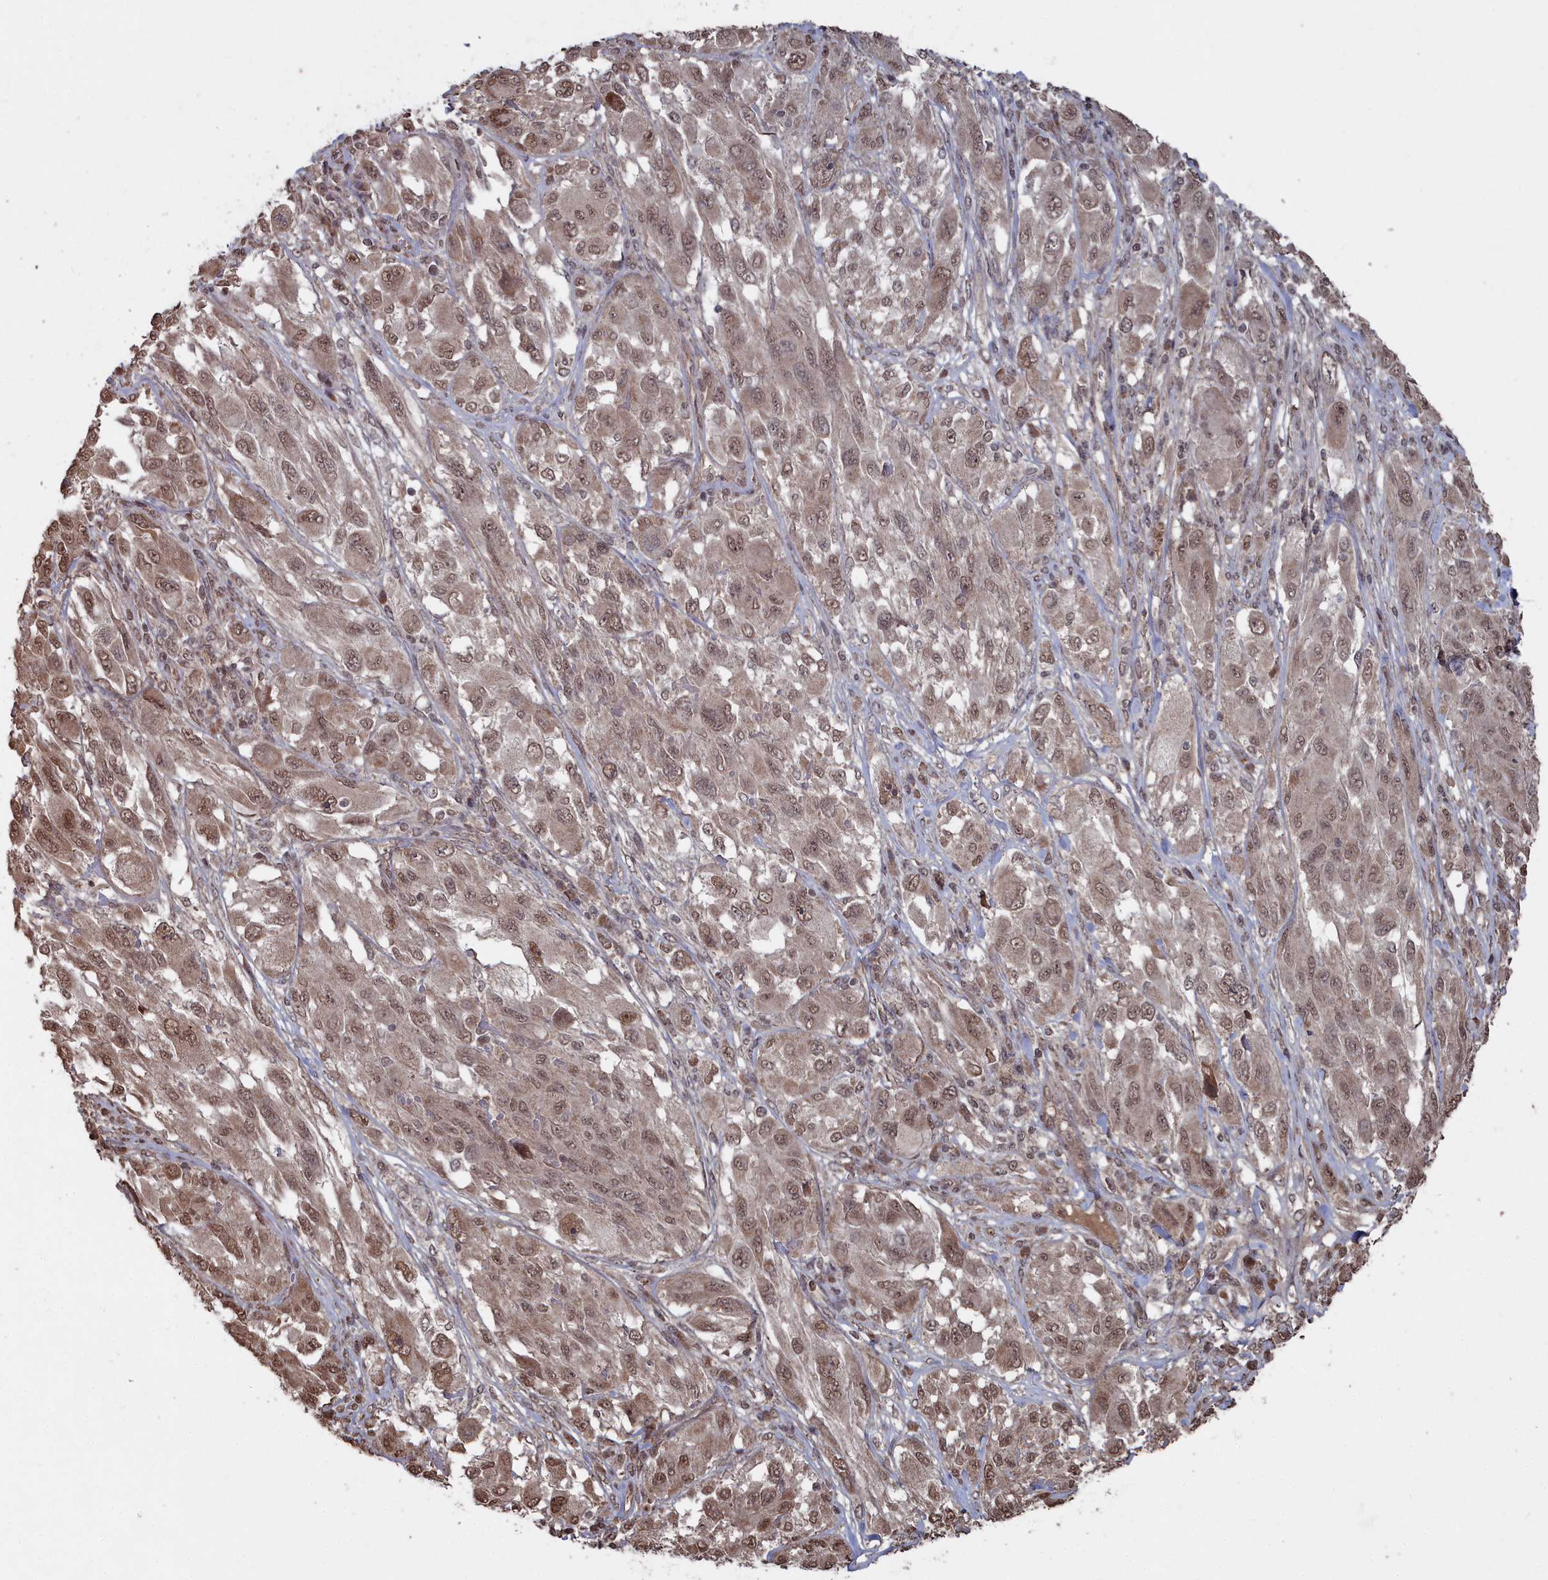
{"staining": {"intensity": "moderate", "quantity": ">75%", "location": "nuclear"}, "tissue": "melanoma", "cell_type": "Tumor cells", "image_type": "cancer", "snomed": [{"axis": "morphology", "description": "Malignant melanoma, NOS"}, {"axis": "topography", "description": "Skin"}], "caption": "Protein analysis of malignant melanoma tissue reveals moderate nuclear expression in about >75% of tumor cells.", "gene": "CCNP", "patient": {"sex": "female", "age": 91}}